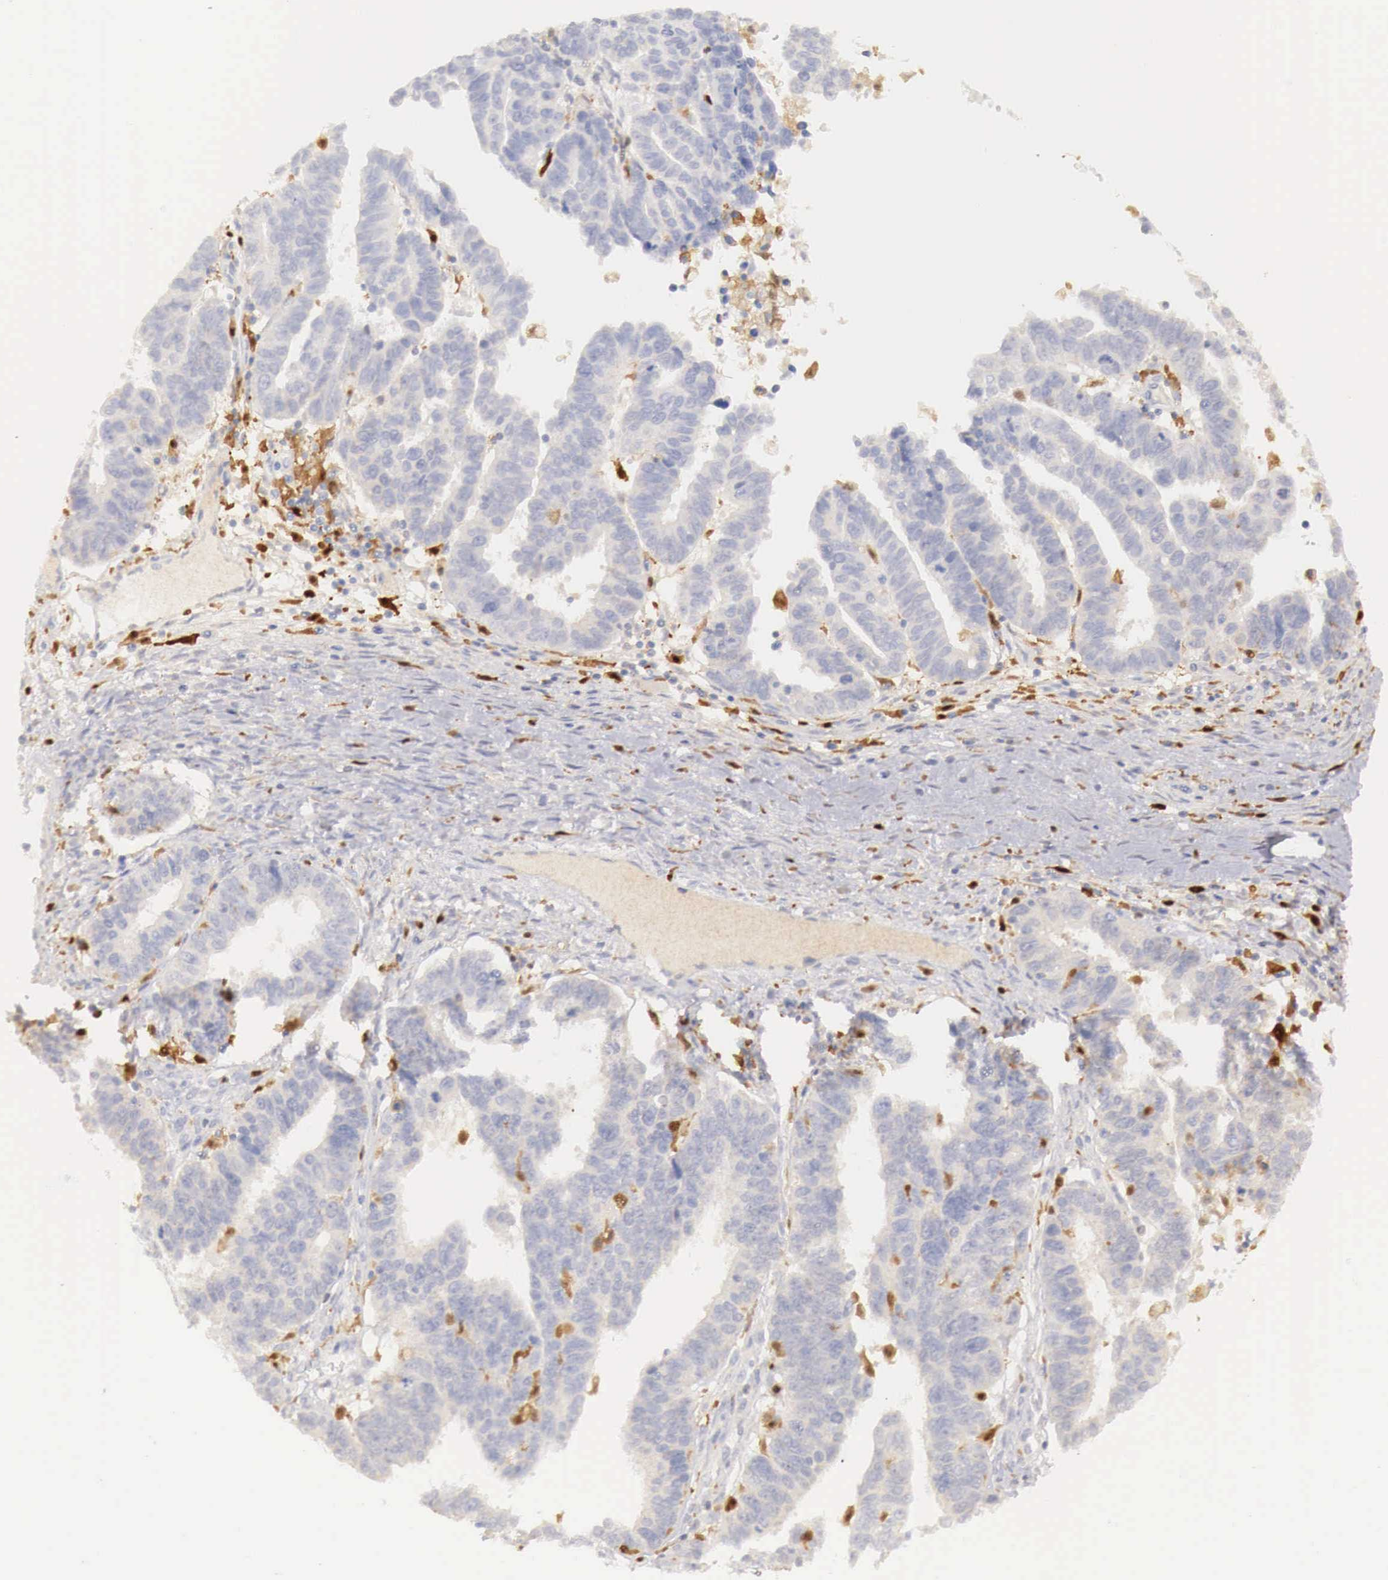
{"staining": {"intensity": "negative", "quantity": "none", "location": "none"}, "tissue": "ovarian cancer", "cell_type": "Tumor cells", "image_type": "cancer", "snomed": [{"axis": "morphology", "description": "Carcinoma, endometroid"}, {"axis": "morphology", "description": "Cystadenocarcinoma, serous, NOS"}, {"axis": "topography", "description": "Ovary"}], "caption": "Endometroid carcinoma (ovarian) was stained to show a protein in brown. There is no significant staining in tumor cells.", "gene": "RENBP", "patient": {"sex": "female", "age": 45}}